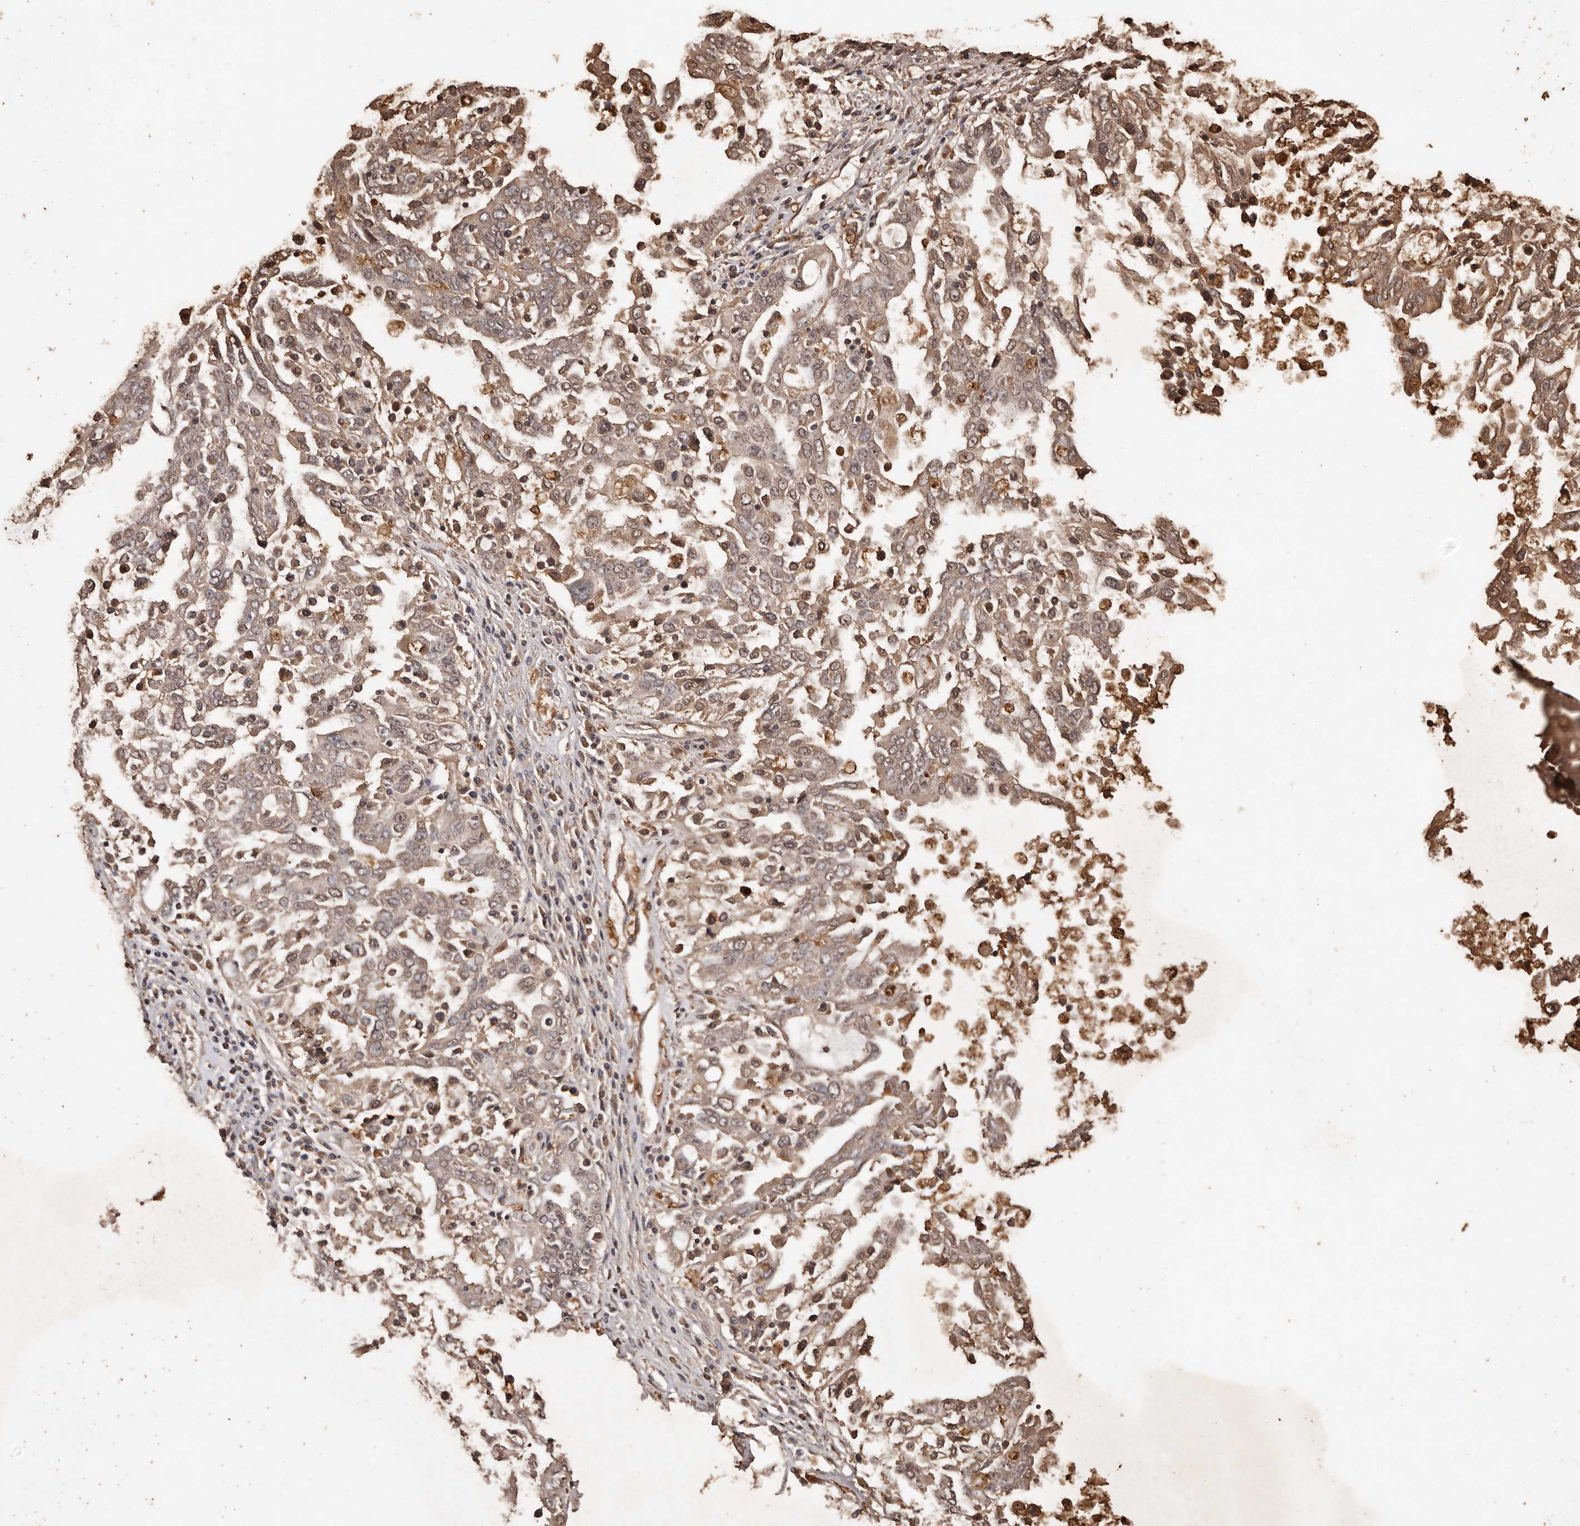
{"staining": {"intensity": "weak", "quantity": ">75%", "location": "cytoplasmic/membranous,nuclear"}, "tissue": "ovarian cancer", "cell_type": "Tumor cells", "image_type": "cancer", "snomed": [{"axis": "morphology", "description": "Carcinoma, endometroid"}, {"axis": "topography", "description": "Ovary"}], "caption": "A high-resolution image shows IHC staining of ovarian cancer, which reveals weak cytoplasmic/membranous and nuclear positivity in about >75% of tumor cells.", "gene": "PKDCC", "patient": {"sex": "female", "age": 62}}